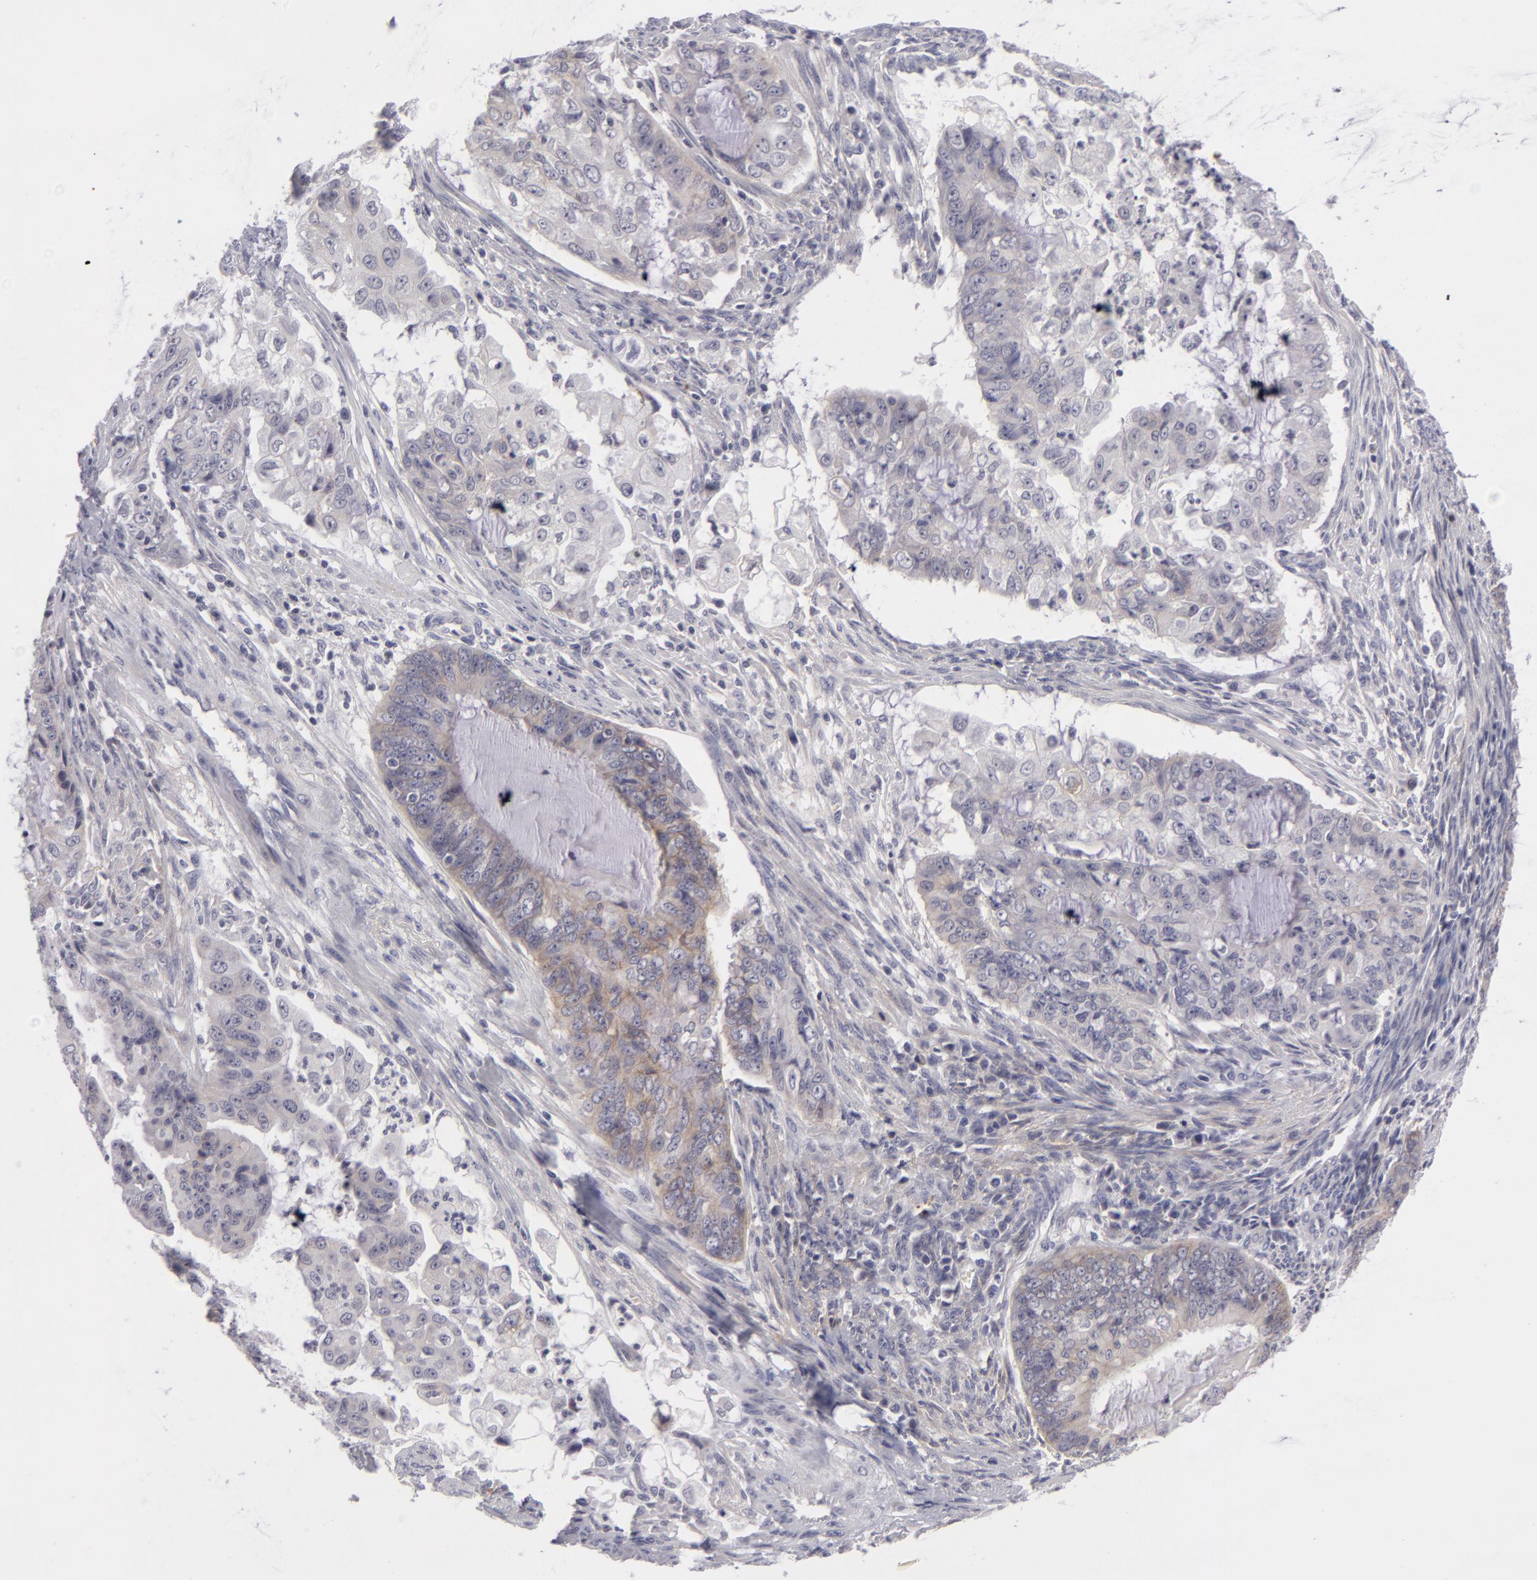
{"staining": {"intensity": "weak", "quantity": "<25%", "location": "cytoplasmic/membranous"}, "tissue": "endometrial cancer", "cell_type": "Tumor cells", "image_type": "cancer", "snomed": [{"axis": "morphology", "description": "Adenocarcinoma, NOS"}, {"axis": "topography", "description": "Endometrium"}], "caption": "Immunohistochemistry photomicrograph of human endometrial cancer stained for a protein (brown), which shows no positivity in tumor cells.", "gene": "NLGN4X", "patient": {"sex": "female", "age": 75}}